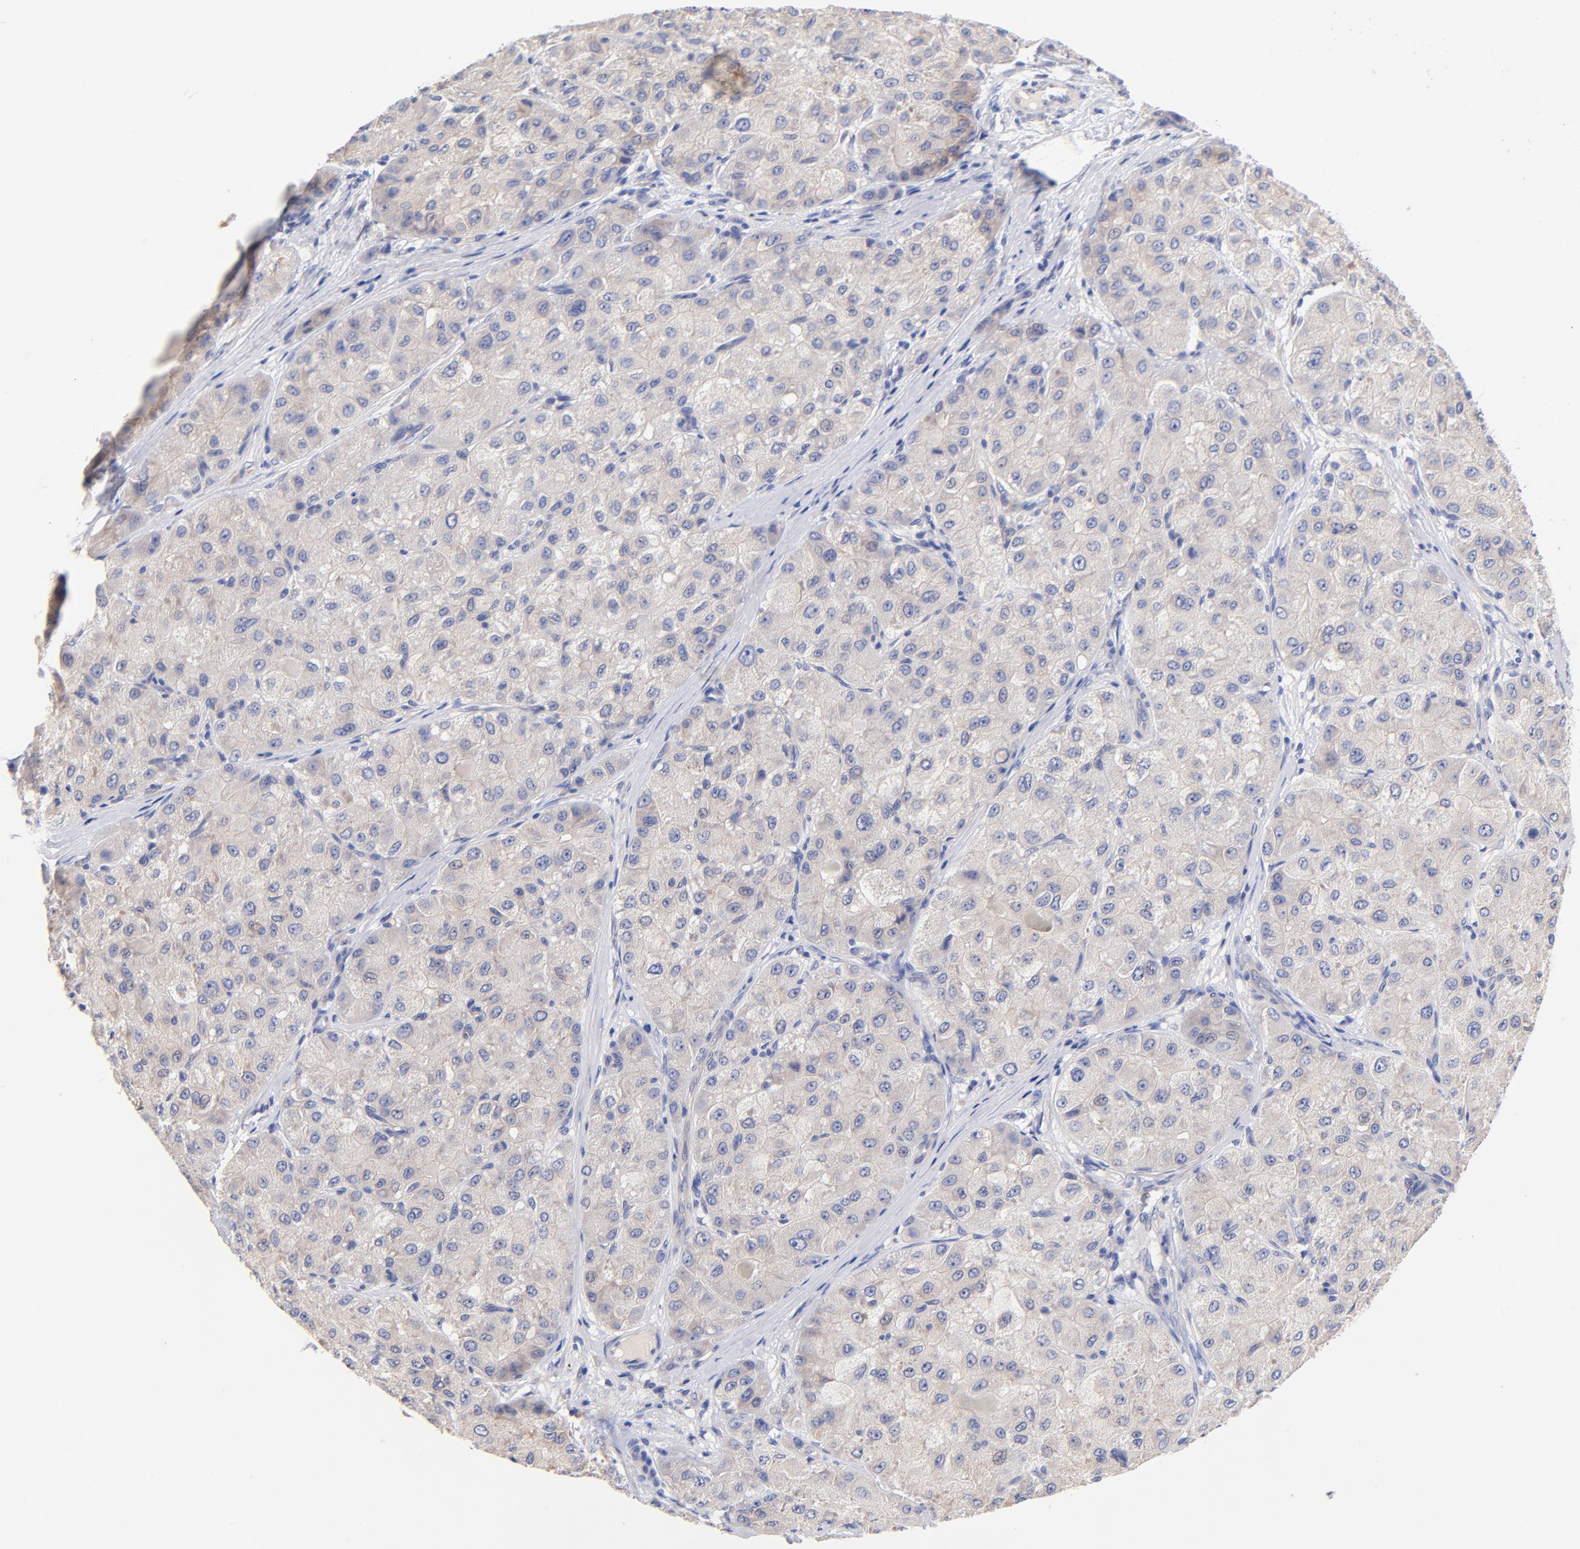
{"staining": {"intensity": "weak", "quantity": ">75%", "location": "cytoplasmic/membranous"}, "tissue": "liver cancer", "cell_type": "Tumor cells", "image_type": "cancer", "snomed": [{"axis": "morphology", "description": "Carcinoma, Hepatocellular, NOS"}, {"axis": "topography", "description": "Liver"}], "caption": "The image displays immunohistochemical staining of liver hepatocellular carcinoma. There is weak cytoplasmic/membranous positivity is appreciated in about >75% of tumor cells. The staining is performed using DAB brown chromogen to label protein expression. The nuclei are counter-stained blue using hematoxylin.", "gene": "TNFRSF13C", "patient": {"sex": "male", "age": 80}}